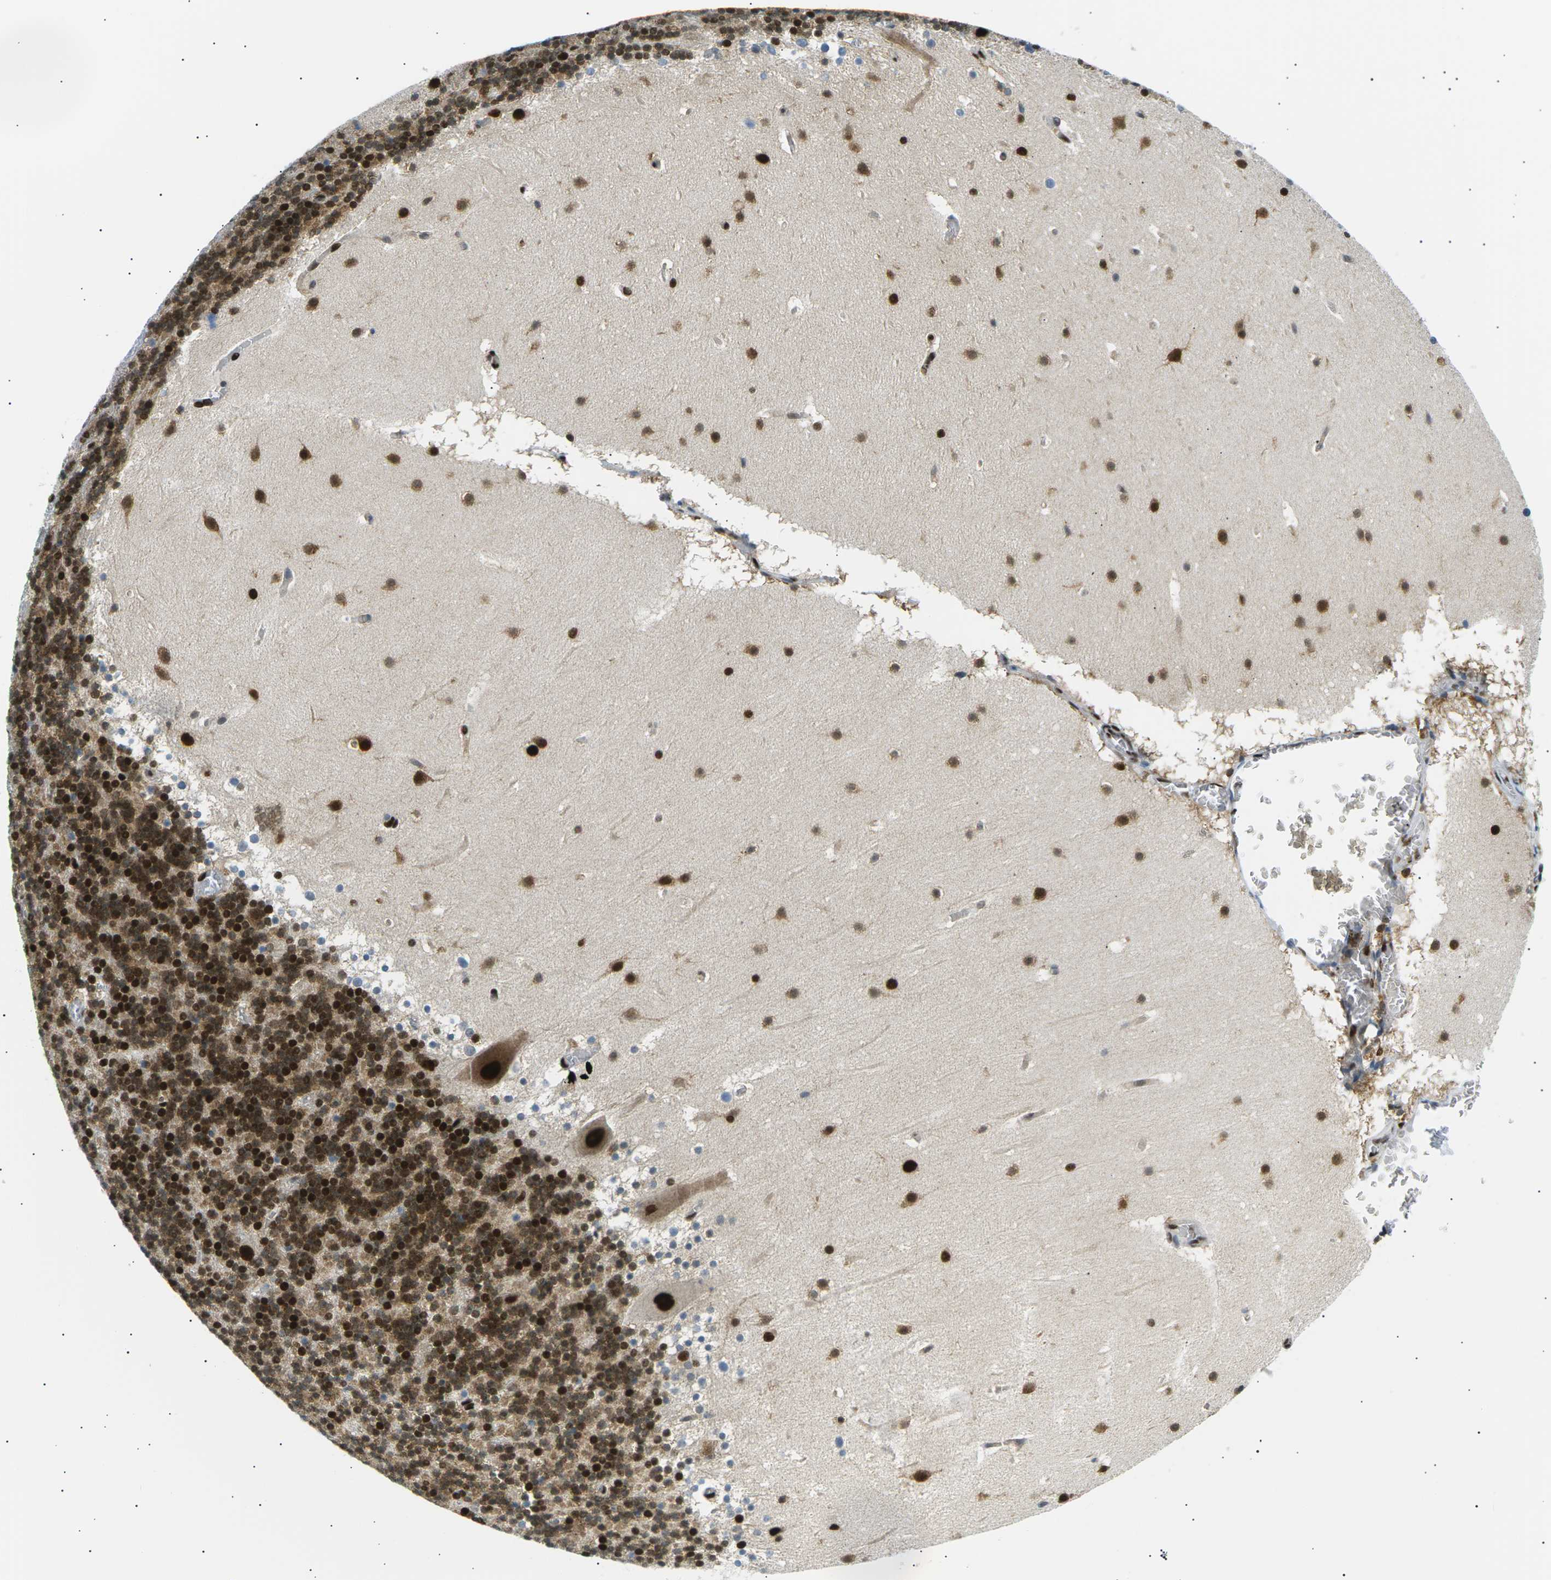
{"staining": {"intensity": "strong", "quantity": ">75%", "location": "cytoplasmic/membranous,nuclear"}, "tissue": "cerebellum", "cell_type": "Cells in granular layer", "image_type": "normal", "snomed": [{"axis": "morphology", "description": "Normal tissue, NOS"}, {"axis": "topography", "description": "Cerebellum"}], "caption": "A high-resolution micrograph shows immunohistochemistry staining of normal cerebellum, which exhibits strong cytoplasmic/membranous,nuclear staining in approximately >75% of cells in granular layer.", "gene": "RPA2", "patient": {"sex": "male", "age": 45}}